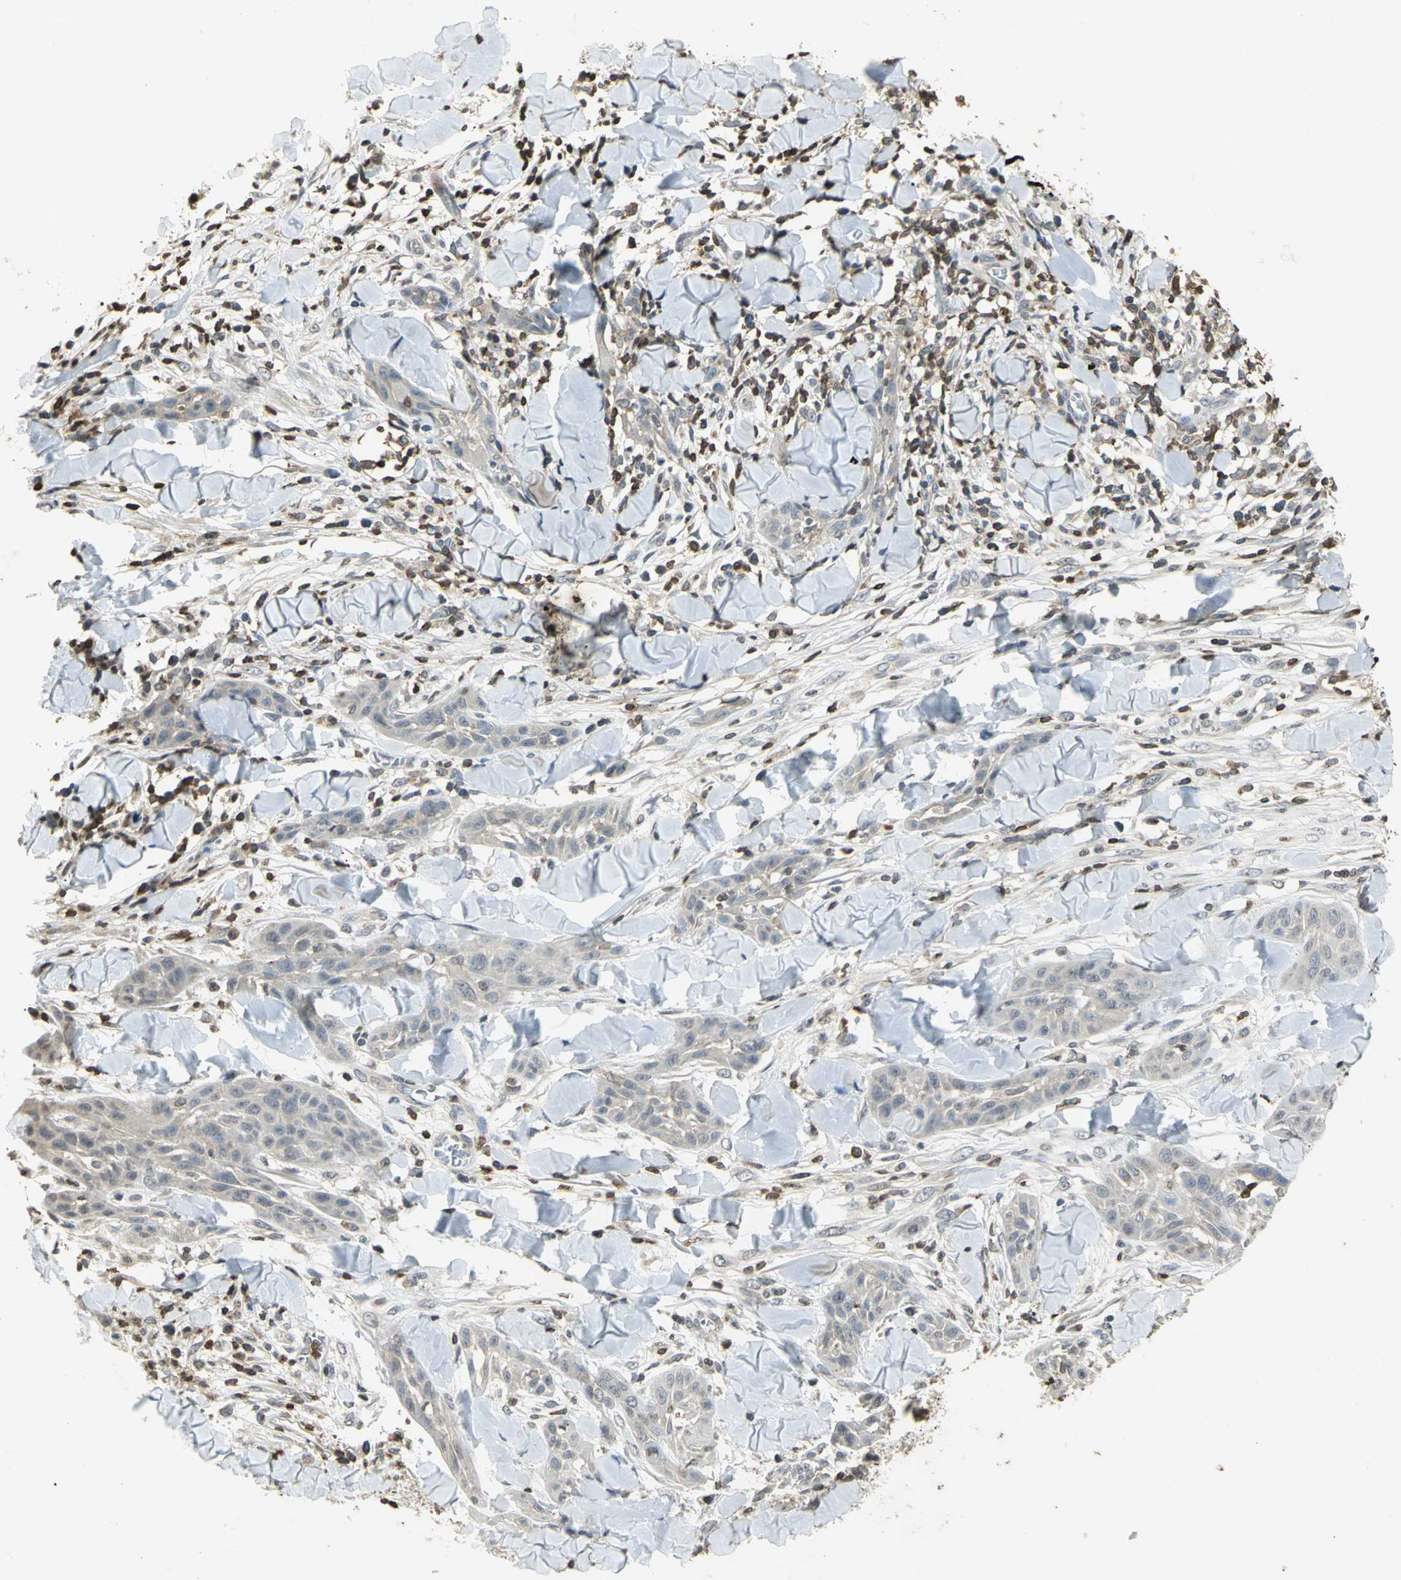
{"staining": {"intensity": "negative", "quantity": "none", "location": "none"}, "tissue": "skin cancer", "cell_type": "Tumor cells", "image_type": "cancer", "snomed": [{"axis": "morphology", "description": "Squamous cell carcinoma, NOS"}, {"axis": "topography", "description": "Skin"}], "caption": "Tumor cells show no significant protein expression in skin cancer.", "gene": "IL16", "patient": {"sex": "male", "age": 24}}